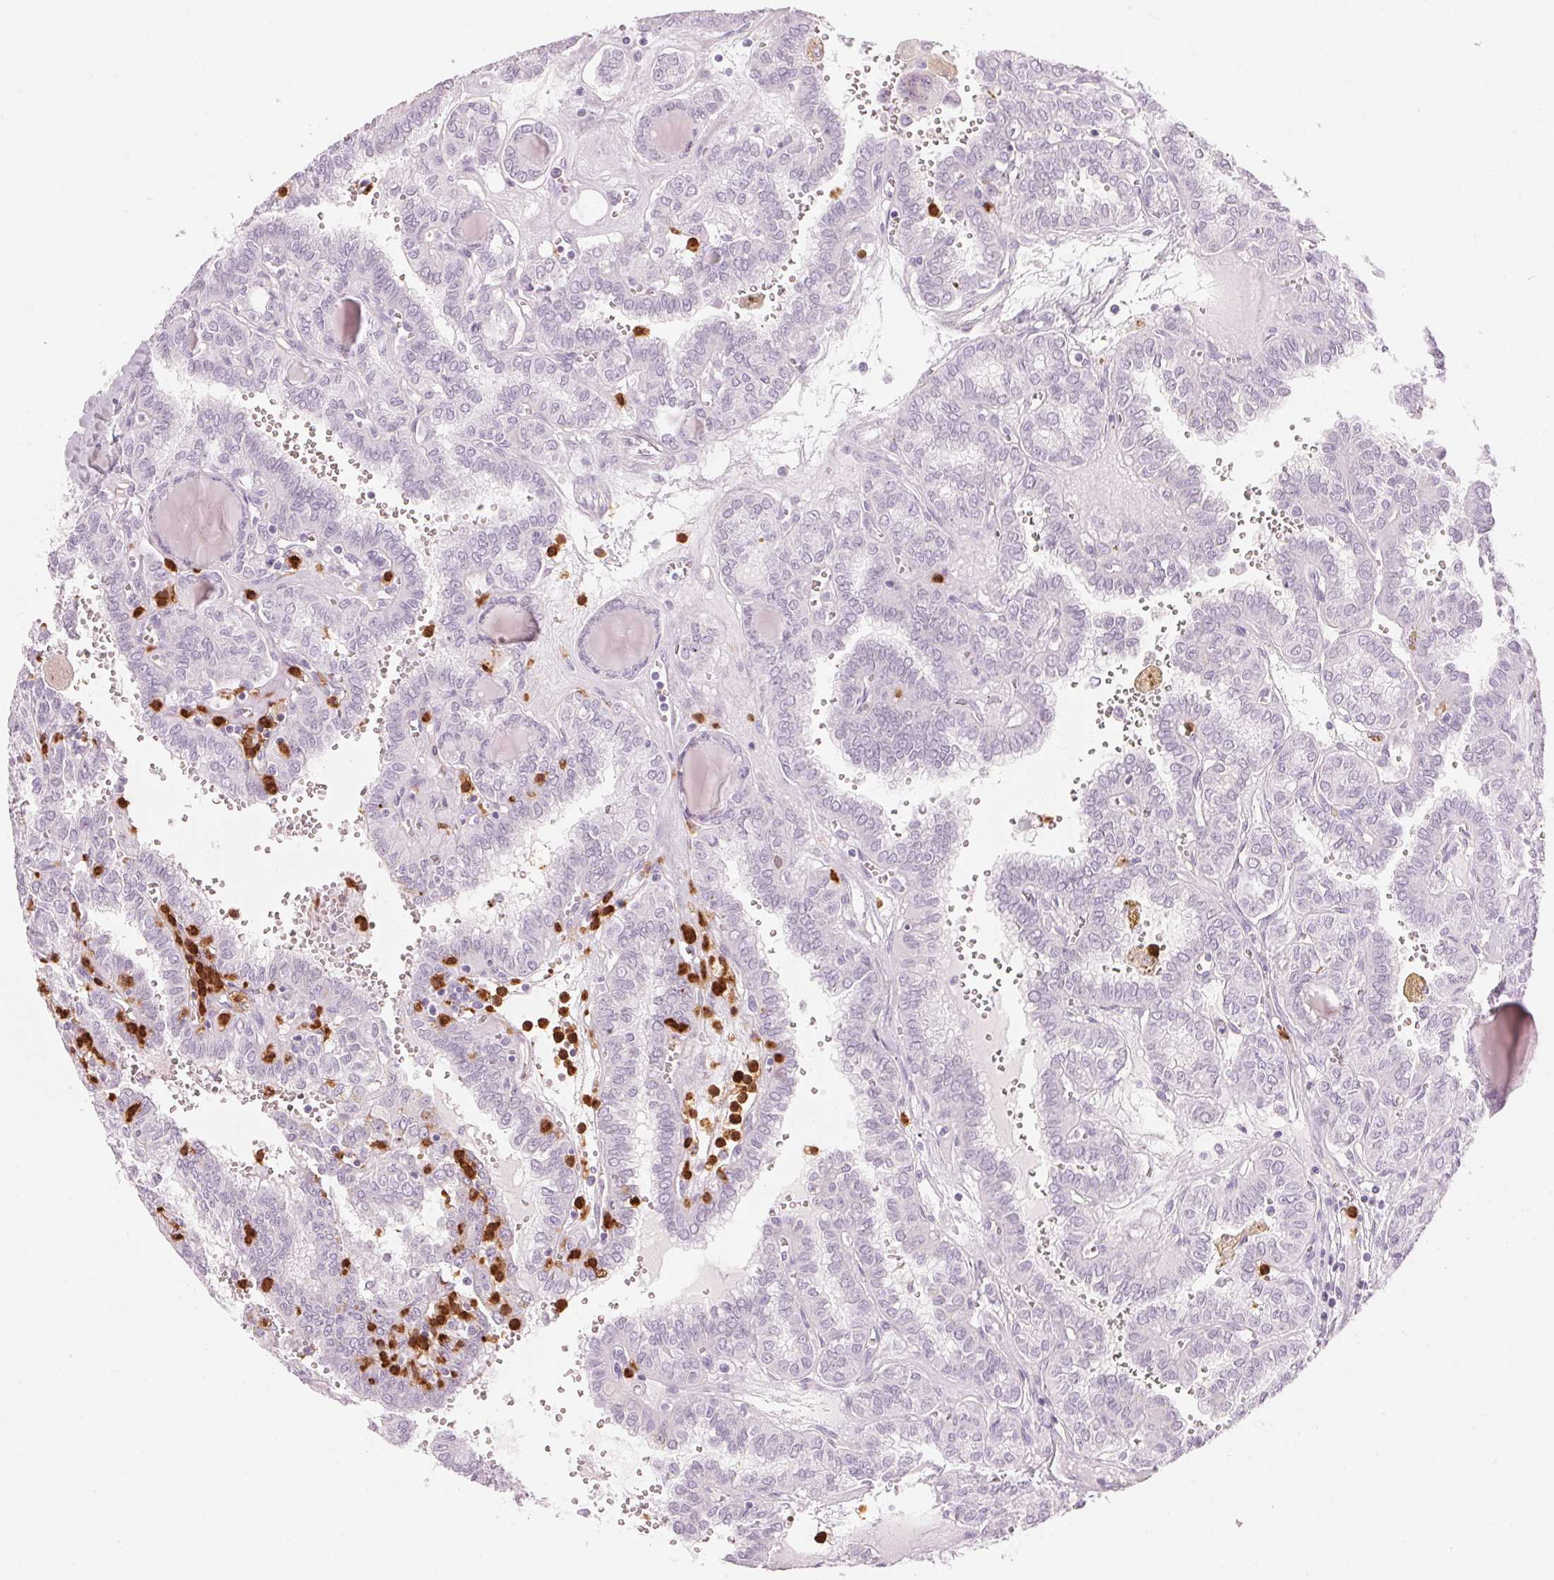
{"staining": {"intensity": "negative", "quantity": "none", "location": "none"}, "tissue": "thyroid cancer", "cell_type": "Tumor cells", "image_type": "cancer", "snomed": [{"axis": "morphology", "description": "Papillary adenocarcinoma, NOS"}, {"axis": "topography", "description": "Thyroid gland"}], "caption": "A micrograph of human thyroid cancer (papillary adenocarcinoma) is negative for staining in tumor cells.", "gene": "KLK7", "patient": {"sex": "female", "age": 41}}